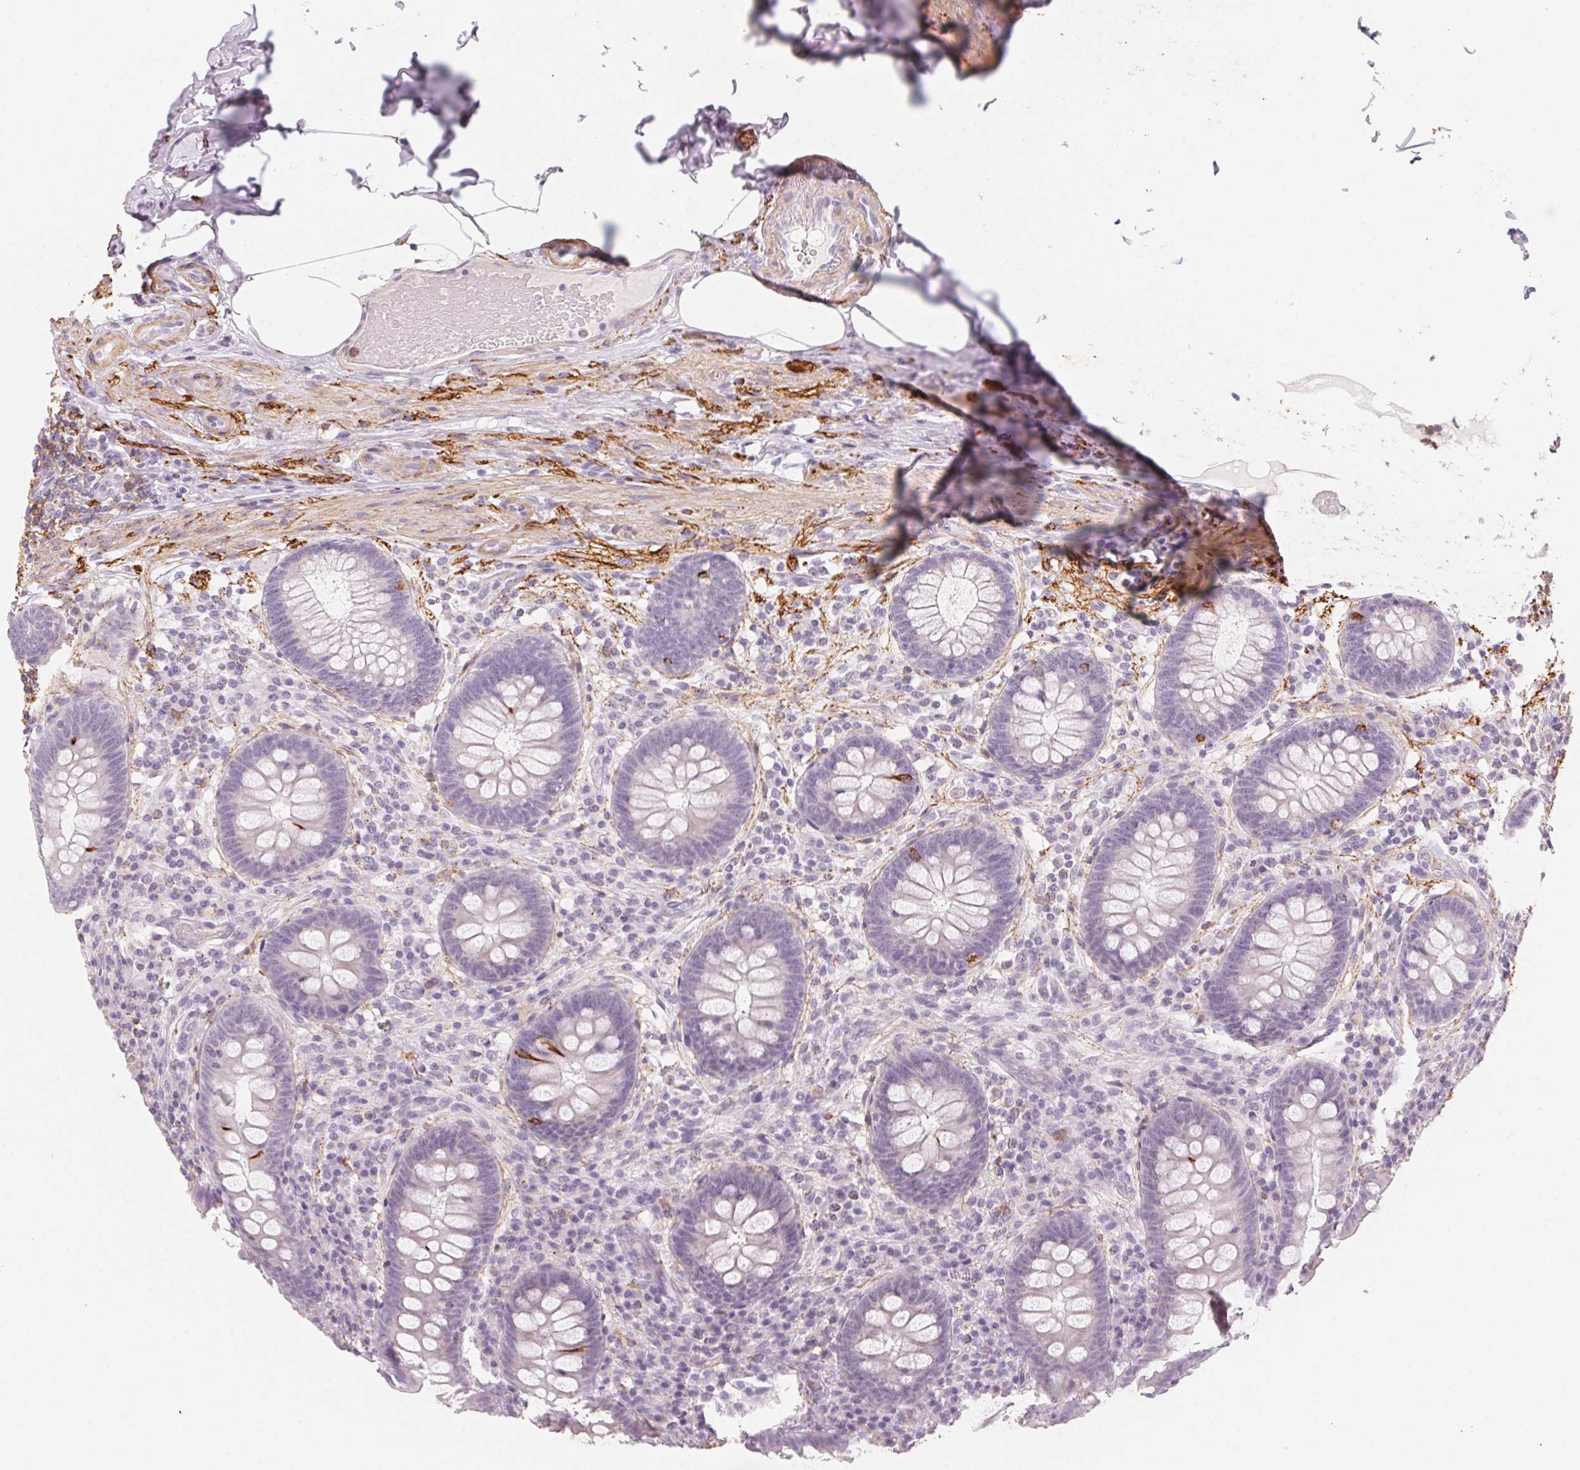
{"staining": {"intensity": "strong", "quantity": "<25%", "location": "cytoplasmic/membranous"}, "tissue": "appendix", "cell_type": "Glandular cells", "image_type": "normal", "snomed": [{"axis": "morphology", "description": "Normal tissue, NOS"}, {"axis": "topography", "description": "Appendix"}], "caption": "A brown stain highlights strong cytoplasmic/membranous staining of a protein in glandular cells of unremarkable appendix.", "gene": "PRPH", "patient": {"sex": "male", "age": 71}}